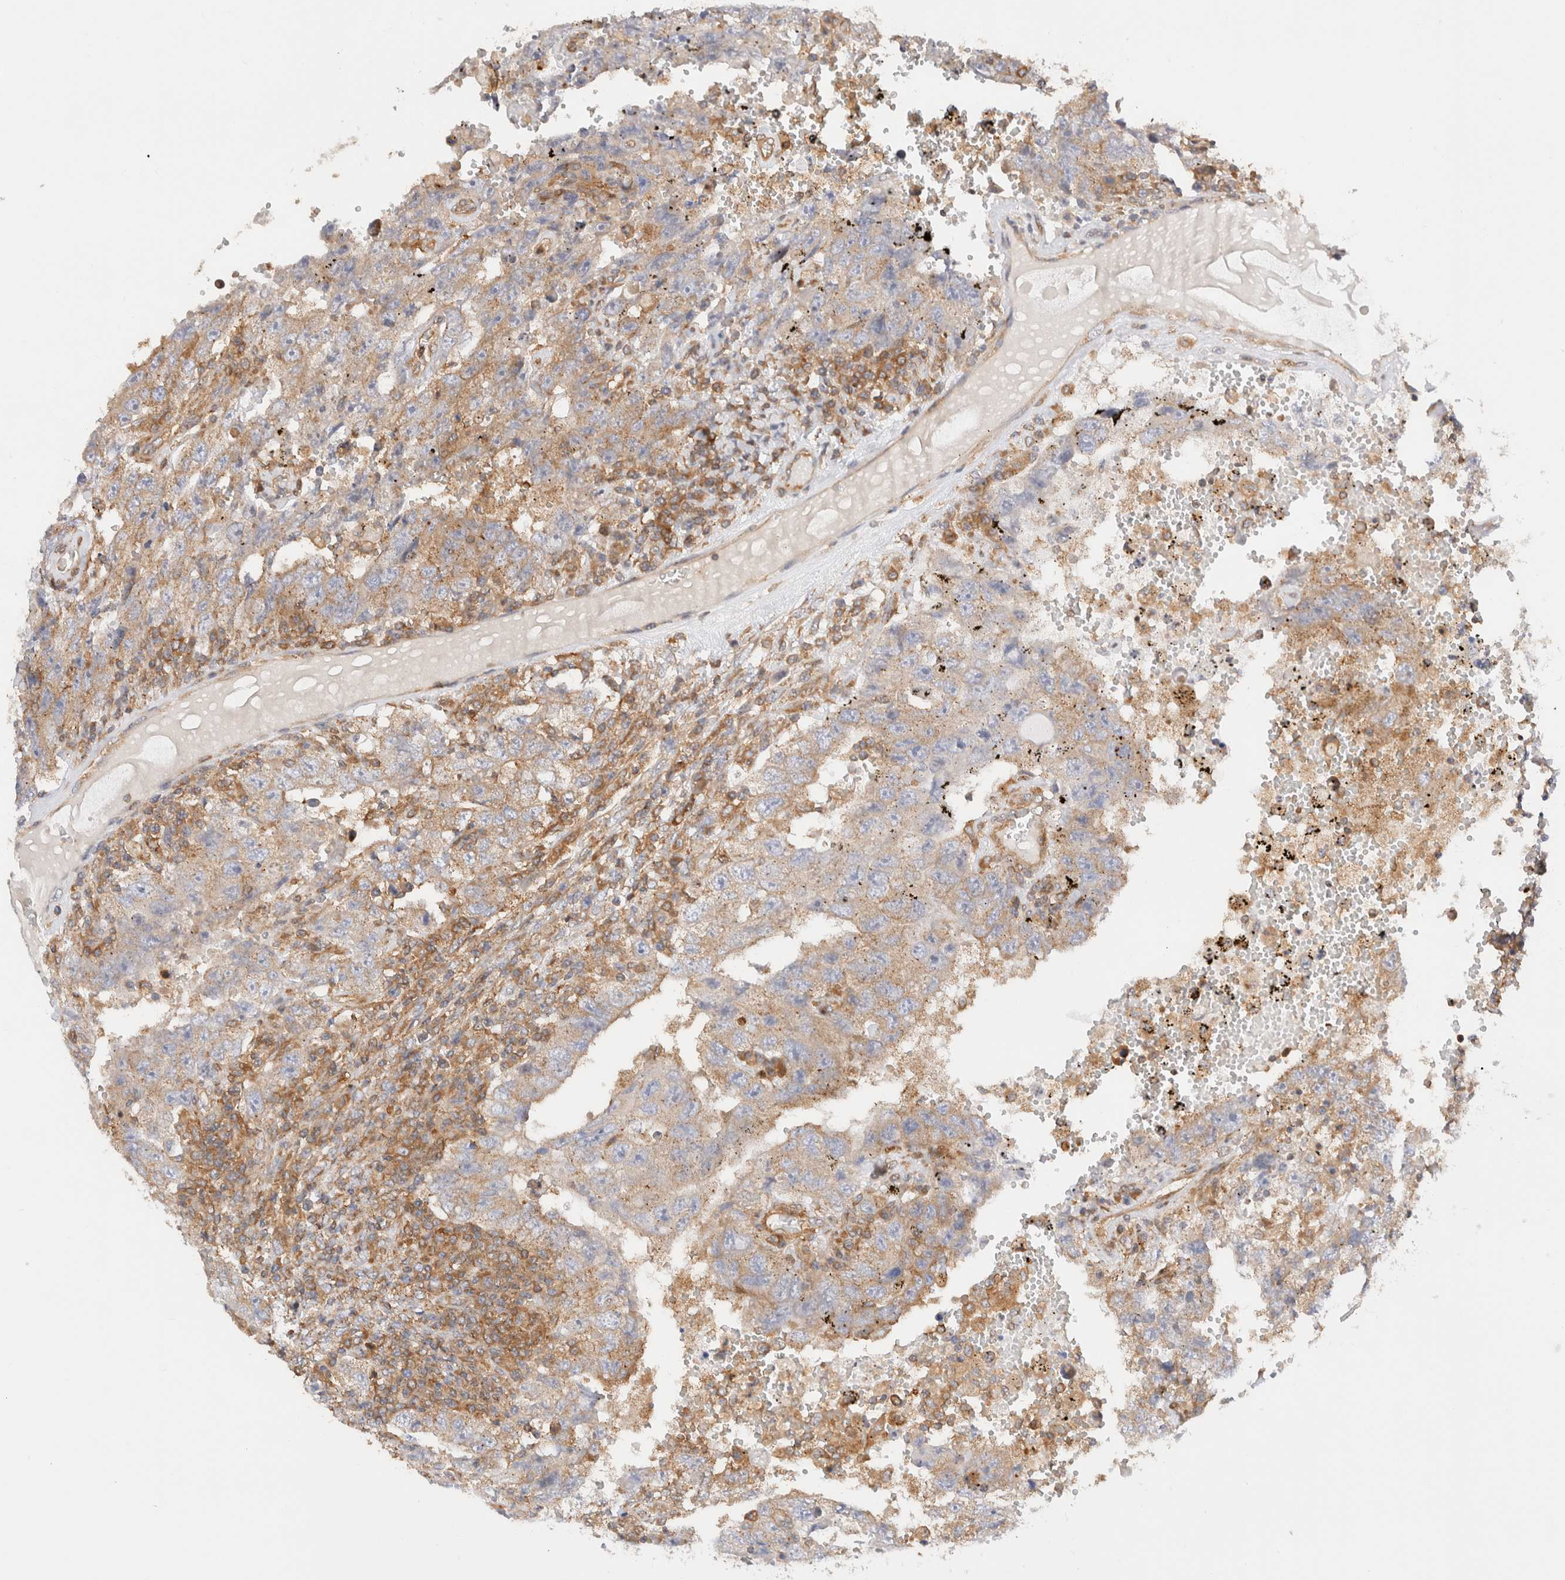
{"staining": {"intensity": "weak", "quantity": ">75%", "location": "cytoplasmic/membranous"}, "tissue": "testis cancer", "cell_type": "Tumor cells", "image_type": "cancer", "snomed": [{"axis": "morphology", "description": "Carcinoma, Embryonal, NOS"}, {"axis": "topography", "description": "Testis"}], "caption": "Testis embryonal carcinoma was stained to show a protein in brown. There is low levels of weak cytoplasmic/membranous expression in approximately >75% of tumor cells.", "gene": "RABEP1", "patient": {"sex": "male", "age": 26}}